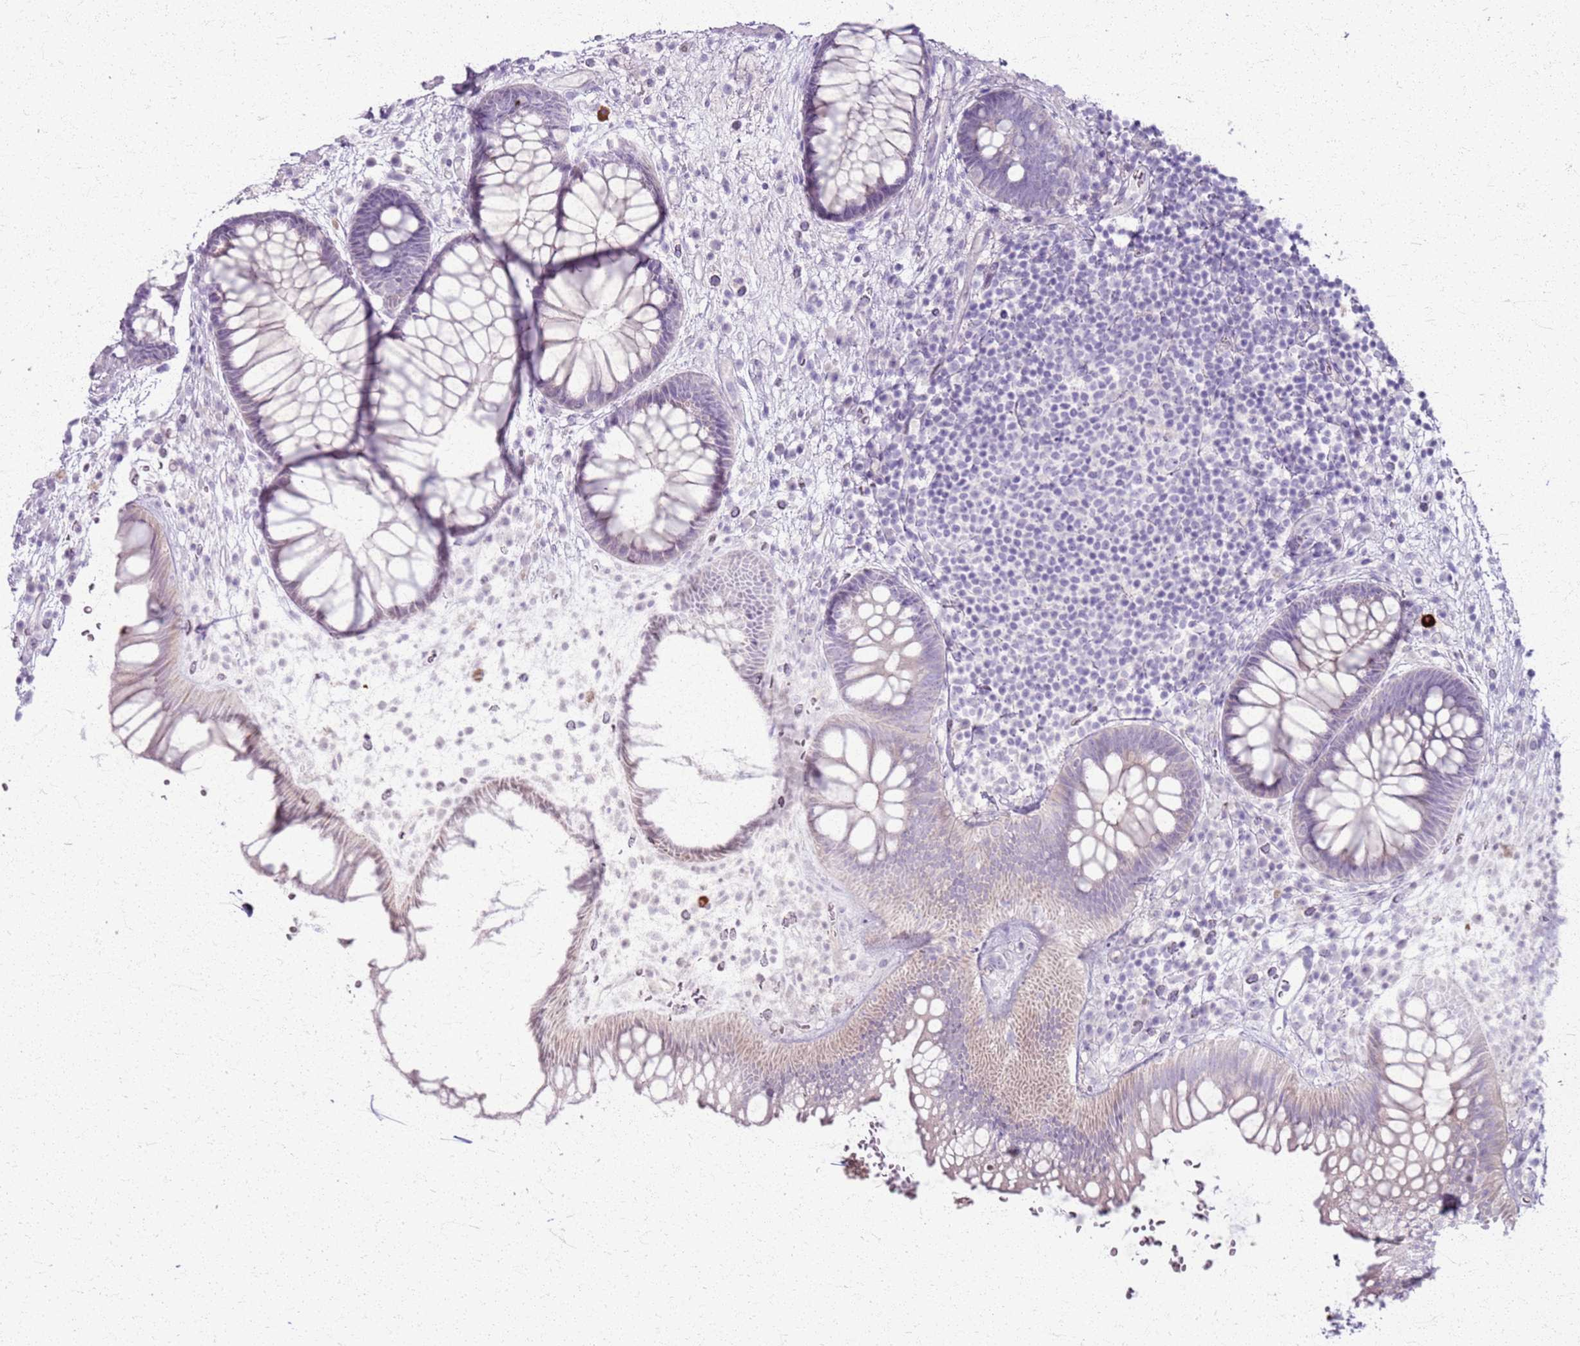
{"staining": {"intensity": "weak", "quantity": "<25%", "location": "cytoplasmic/membranous"}, "tissue": "rectum", "cell_type": "Glandular cells", "image_type": "normal", "snomed": [{"axis": "morphology", "description": "Normal tissue, NOS"}, {"axis": "topography", "description": "Rectum"}], "caption": "Glandular cells are negative for protein expression in benign human rectum. (Brightfield microscopy of DAB immunohistochemistry at high magnification).", "gene": "CSRP3", "patient": {"sex": "male", "age": 51}}